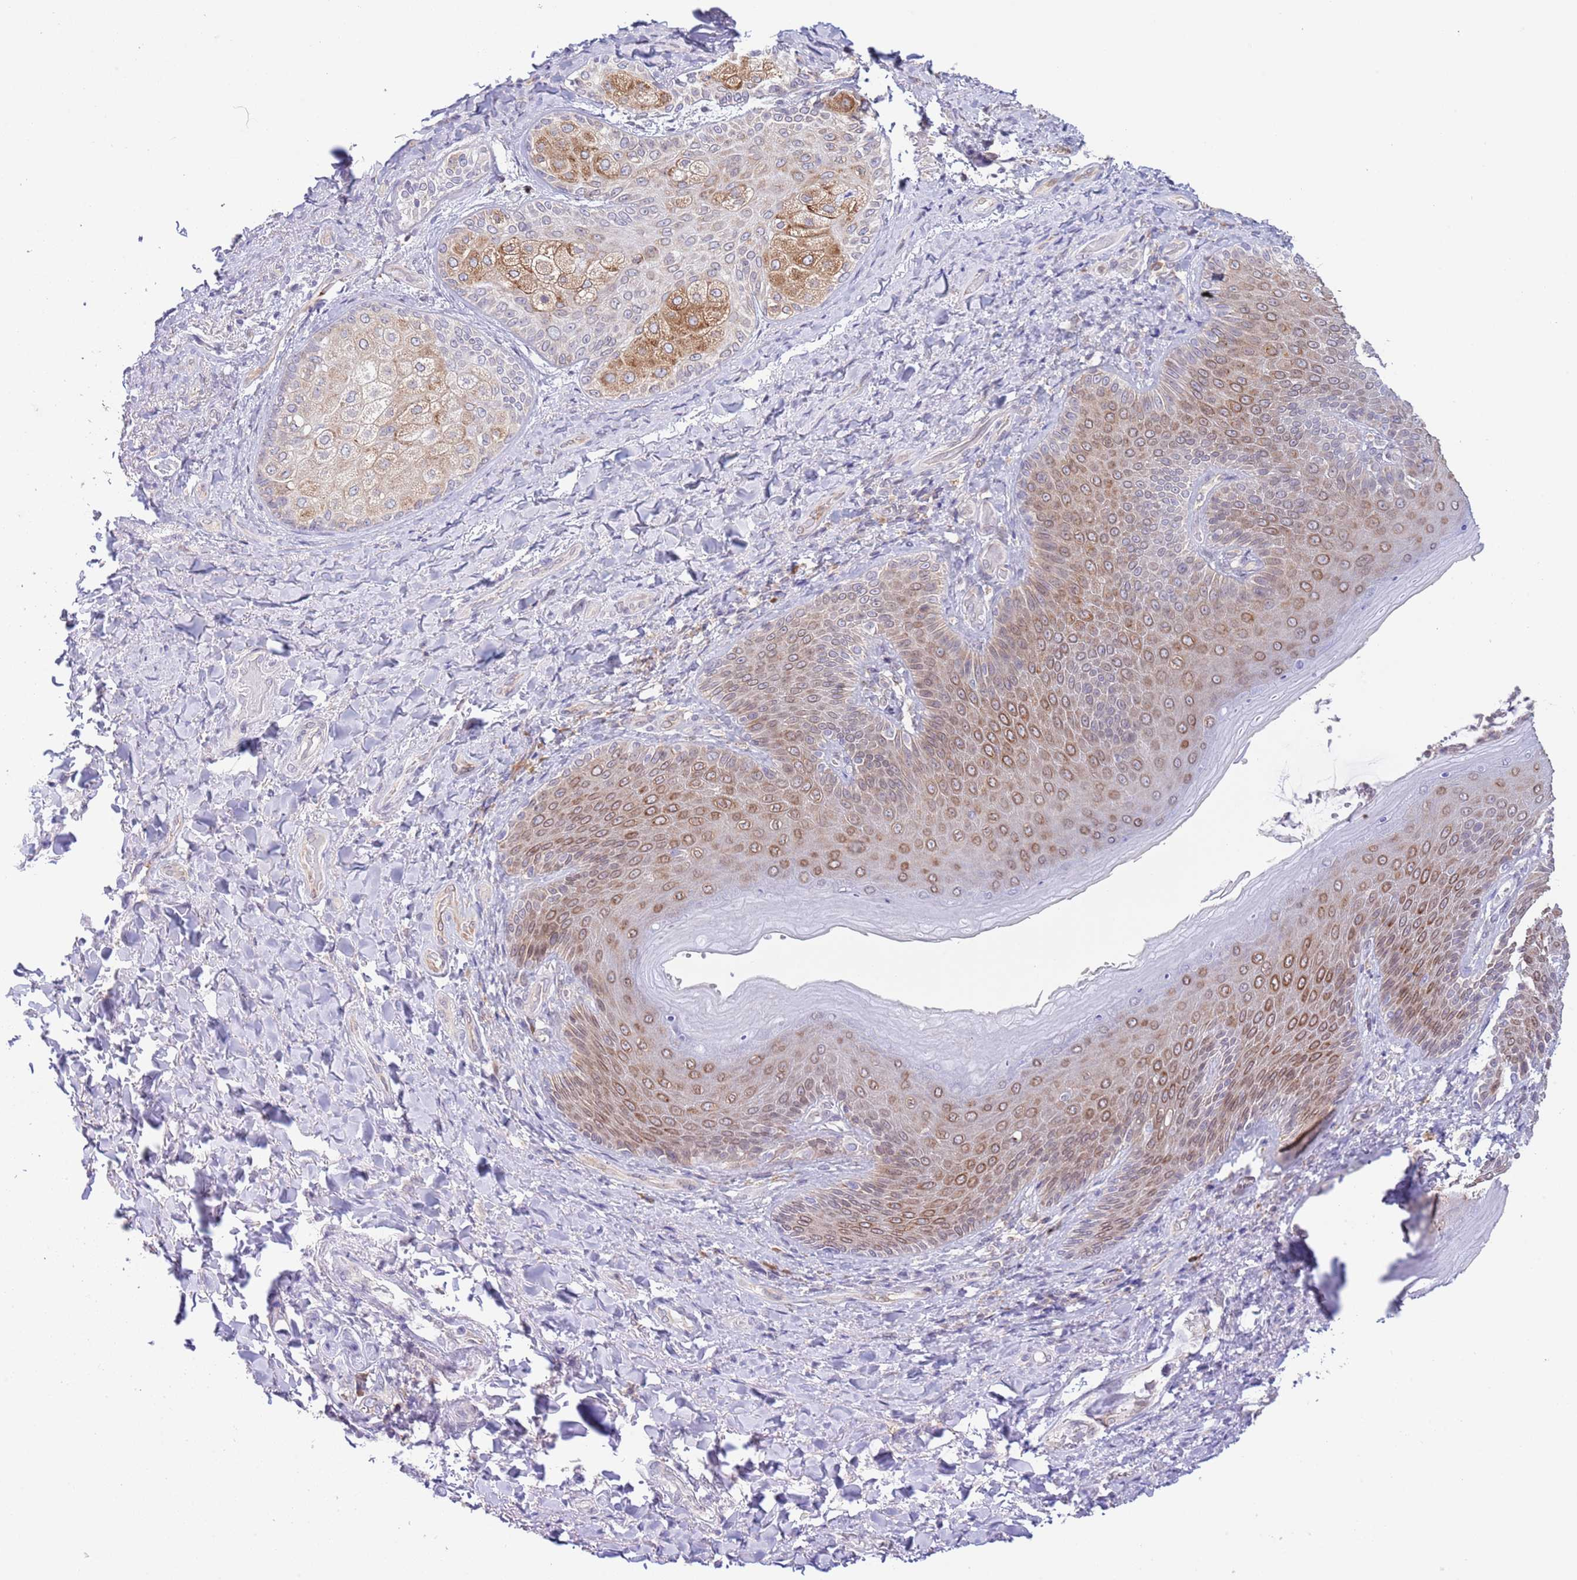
{"staining": {"intensity": "moderate", "quantity": ">75%", "location": "cytoplasmic/membranous"}, "tissue": "skin", "cell_type": "Epidermal cells", "image_type": "normal", "snomed": [{"axis": "morphology", "description": "Normal tissue, NOS"}, {"axis": "topography", "description": "Anal"}], "caption": "Protein staining of normal skin exhibits moderate cytoplasmic/membranous staining in about >75% of epidermal cells. Using DAB (3,3'-diaminobenzidine) (brown) and hematoxylin (blue) stains, captured at high magnification using brightfield microscopy.", "gene": "EBPL", "patient": {"sex": "female", "age": 89}}